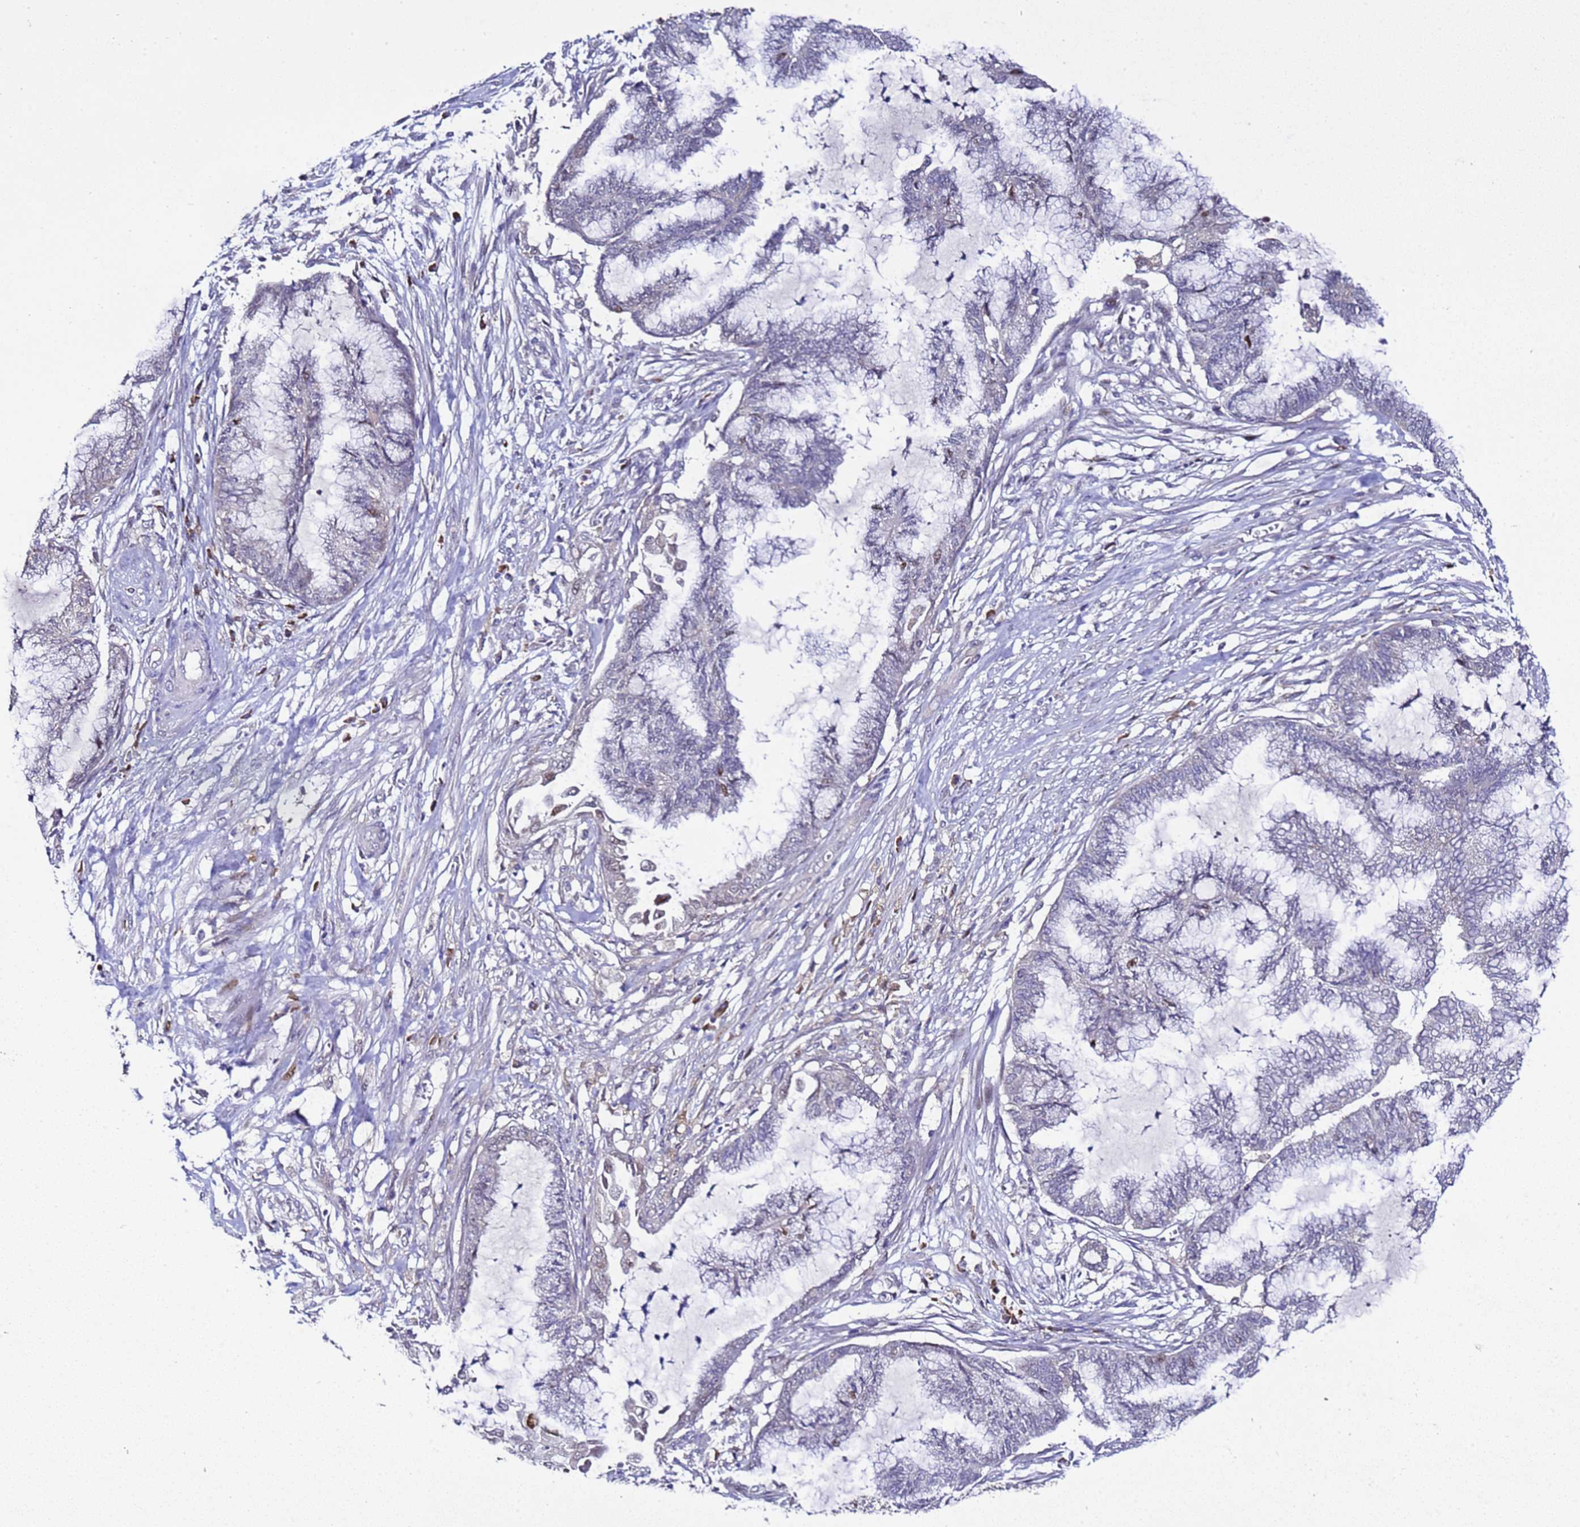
{"staining": {"intensity": "negative", "quantity": "none", "location": "none"}, "tissue": "endometrial cancer", "cell_type": "Tumor cells", "image_type": "cancer", "snomed": [{"axis": "morphology", "description": "Adenocarcinoma, NOS"}, {"axis": "topography", "description": "Endometrium"}], "caption": "Tumor cells are negative for brown protein staining in adenocarcinoma (endometrial). (DAB (3,3'-diaminobenzidine) immunohistochemistry (IHC), high magnification).", "gene": "ALG3", "patient": {"sex": "female", "age": 86}}